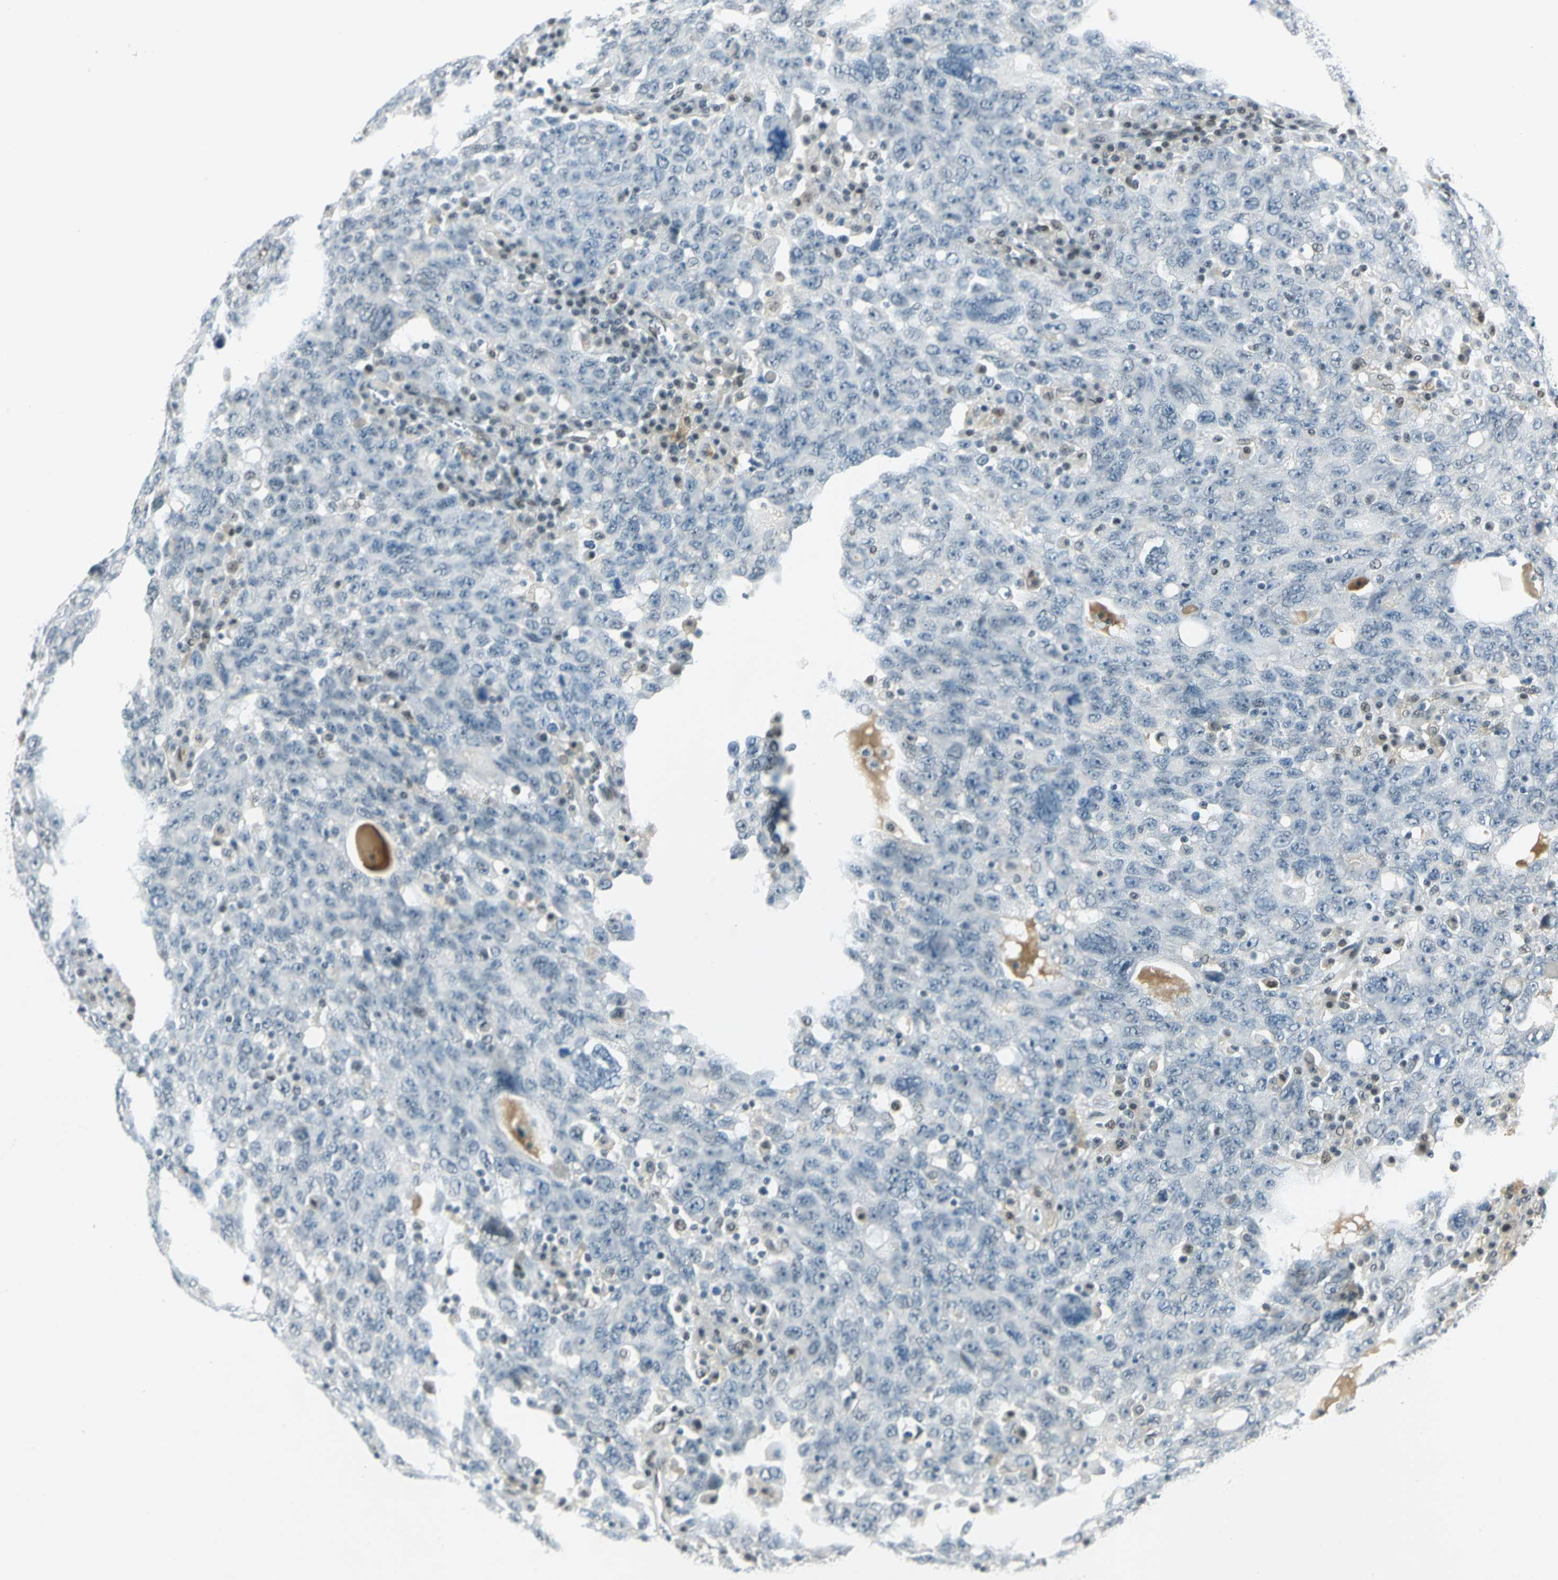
{"staining": {"intensity": "negative", "quantity": "none", "location": "none"}, "tissue": "ovarian cancer", "cell_type": "Tumor cells", "image_type": "cancer", "snomed": [{"axis": "morphology", "description": "Carcinoma, endometroid"}, {"axis": "topography", "description": "Ovary"}], "caption": "Endometroid carcinoma (ovarian) was stained to show a protein in brown. There is no significant expression in tumor cells.", "gene": "MTMR10", "patient": {"sex": "female", "age": 62}}